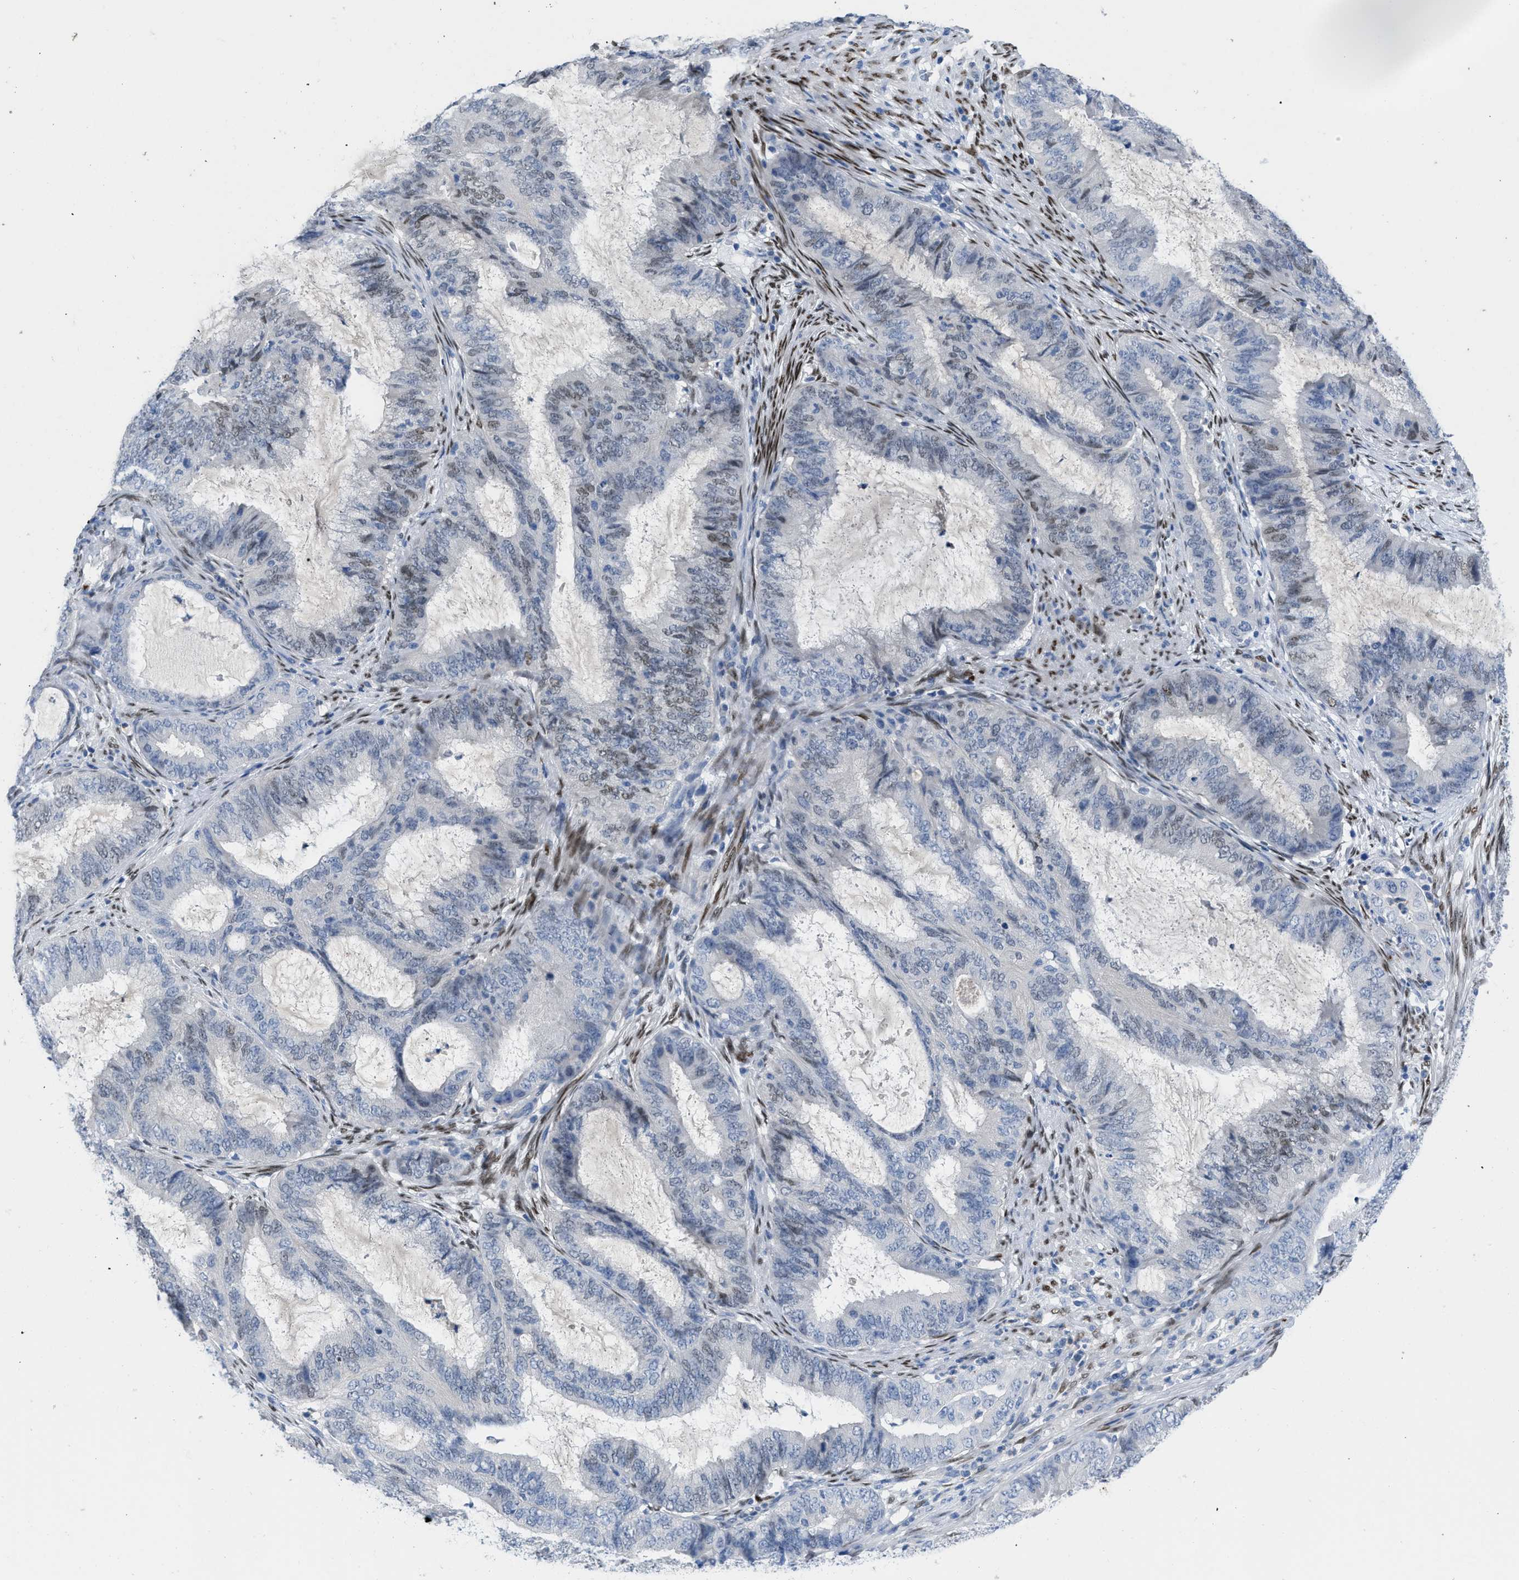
{"staining": {"intensity": "weak", "quantity": "<25%", "location": "nuclear"}, "tissue": "endometrial cancer", "cell_type": "Tumor cells", "image_type": "cancer", "snomed": [{"axis": "morphology", "description": "Adenocarcinoma, NOS"}, {"axis": "topography", "description": "Endometrium"}], "caption": "Adenocarcinoma (endometrial) was stained to show a protein in brown. There is no significant staining in tumor cells.", "gene": "NFIX", "patient": {"sex": "female", "age": 70}}